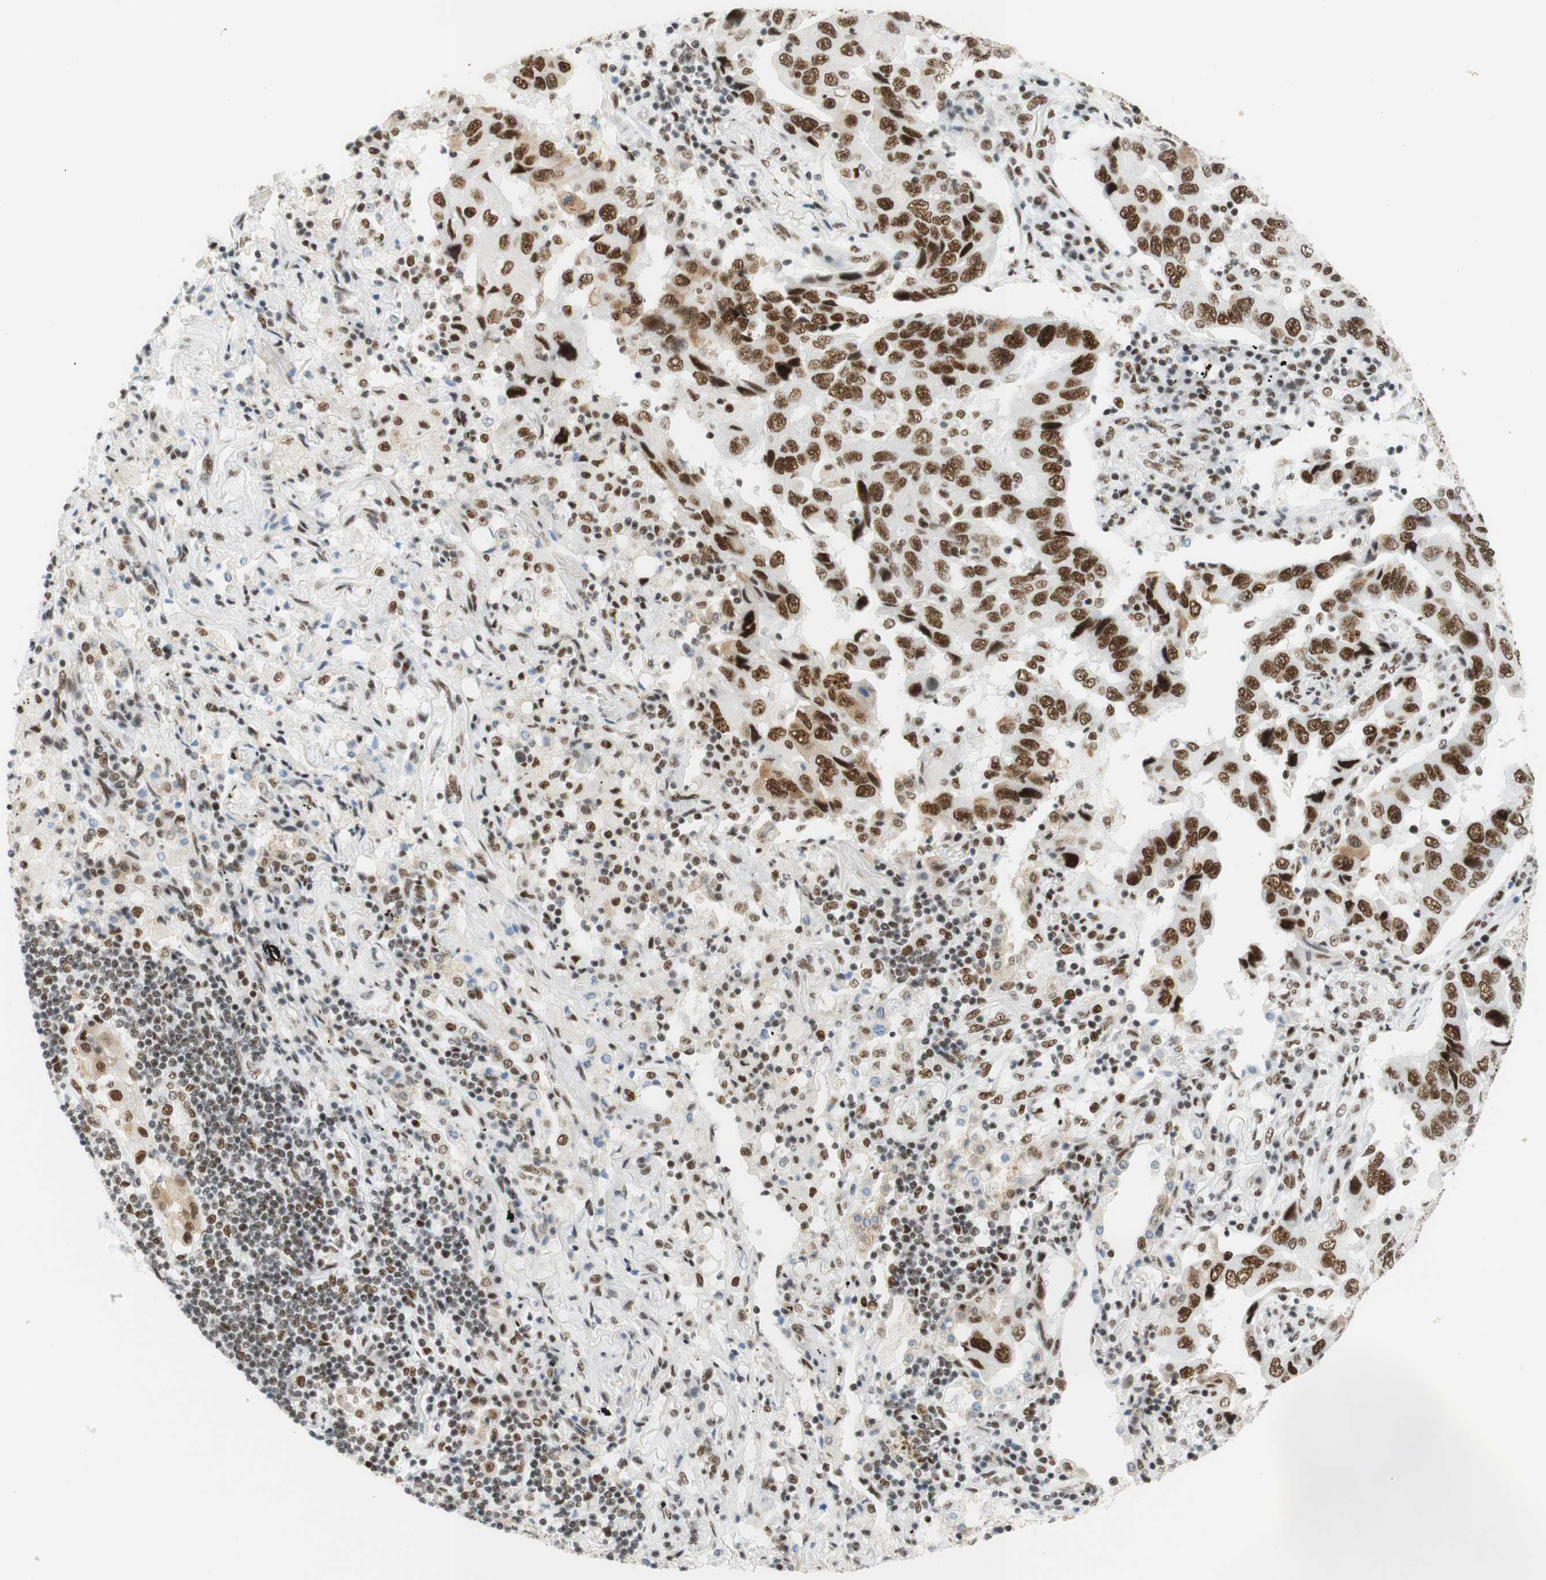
{"staining": {"intensity": "moderate", "quantity": "25%-75%", "location": "nuclear"}, "tissue": "lung cancer", "cell_type": "Tumor cells", "image_type": "cancer", "snomed": [{"axis": "morphology", "description": "Adenocarcinoma, NOS"}, {"axis": "topography", "description": "Lung"}], "caption": "Lung adenocarcinoma stained for a protein (brown) reveals moderate nuclear positive expression in about 25%-75% of tumor cells.", "gene": "RNF20", "patient": {"sex": "female", "age": 65}}